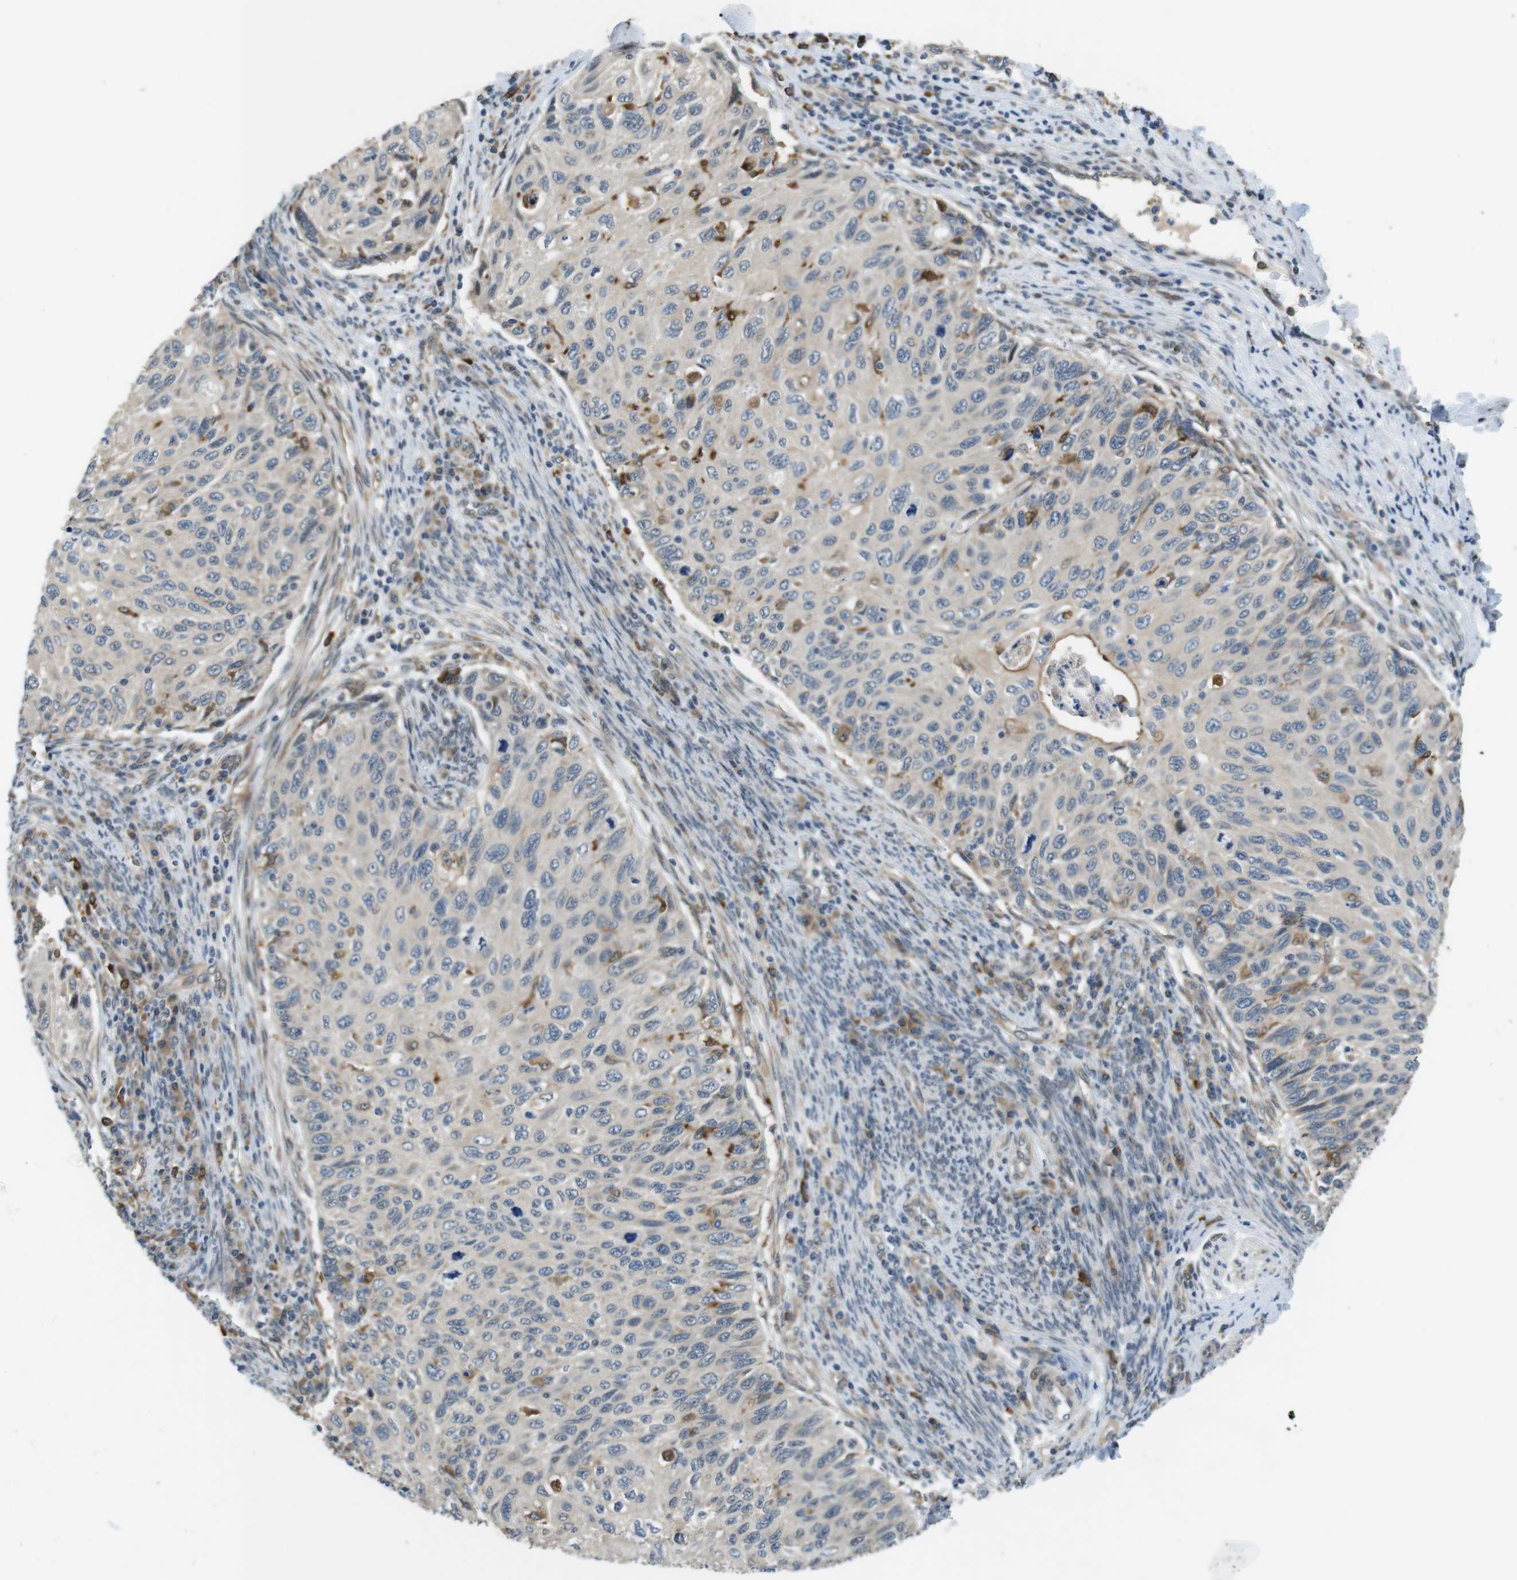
{"staining": {"intensity": "negative", "quantity": "none", "location": "none"}, "tissue": "cervical cancer", "cell_type": "Tumor cells", "image_type": "cancer", "snomed": [{"axis": "morphology", "description": "Squamous cell carcinoma, NOS"}, {"axis": "topography", "description": "Cervix"}], "caption": "Tumor cells show no significant expression in cervical cancer (squamous cell carcinoma). The staining is performed using DAB brown chromogen with nuclei counter-stained in using hematoxylin.", "gene": "PALD1", "patient": {"sex": "female", "age": 70}}